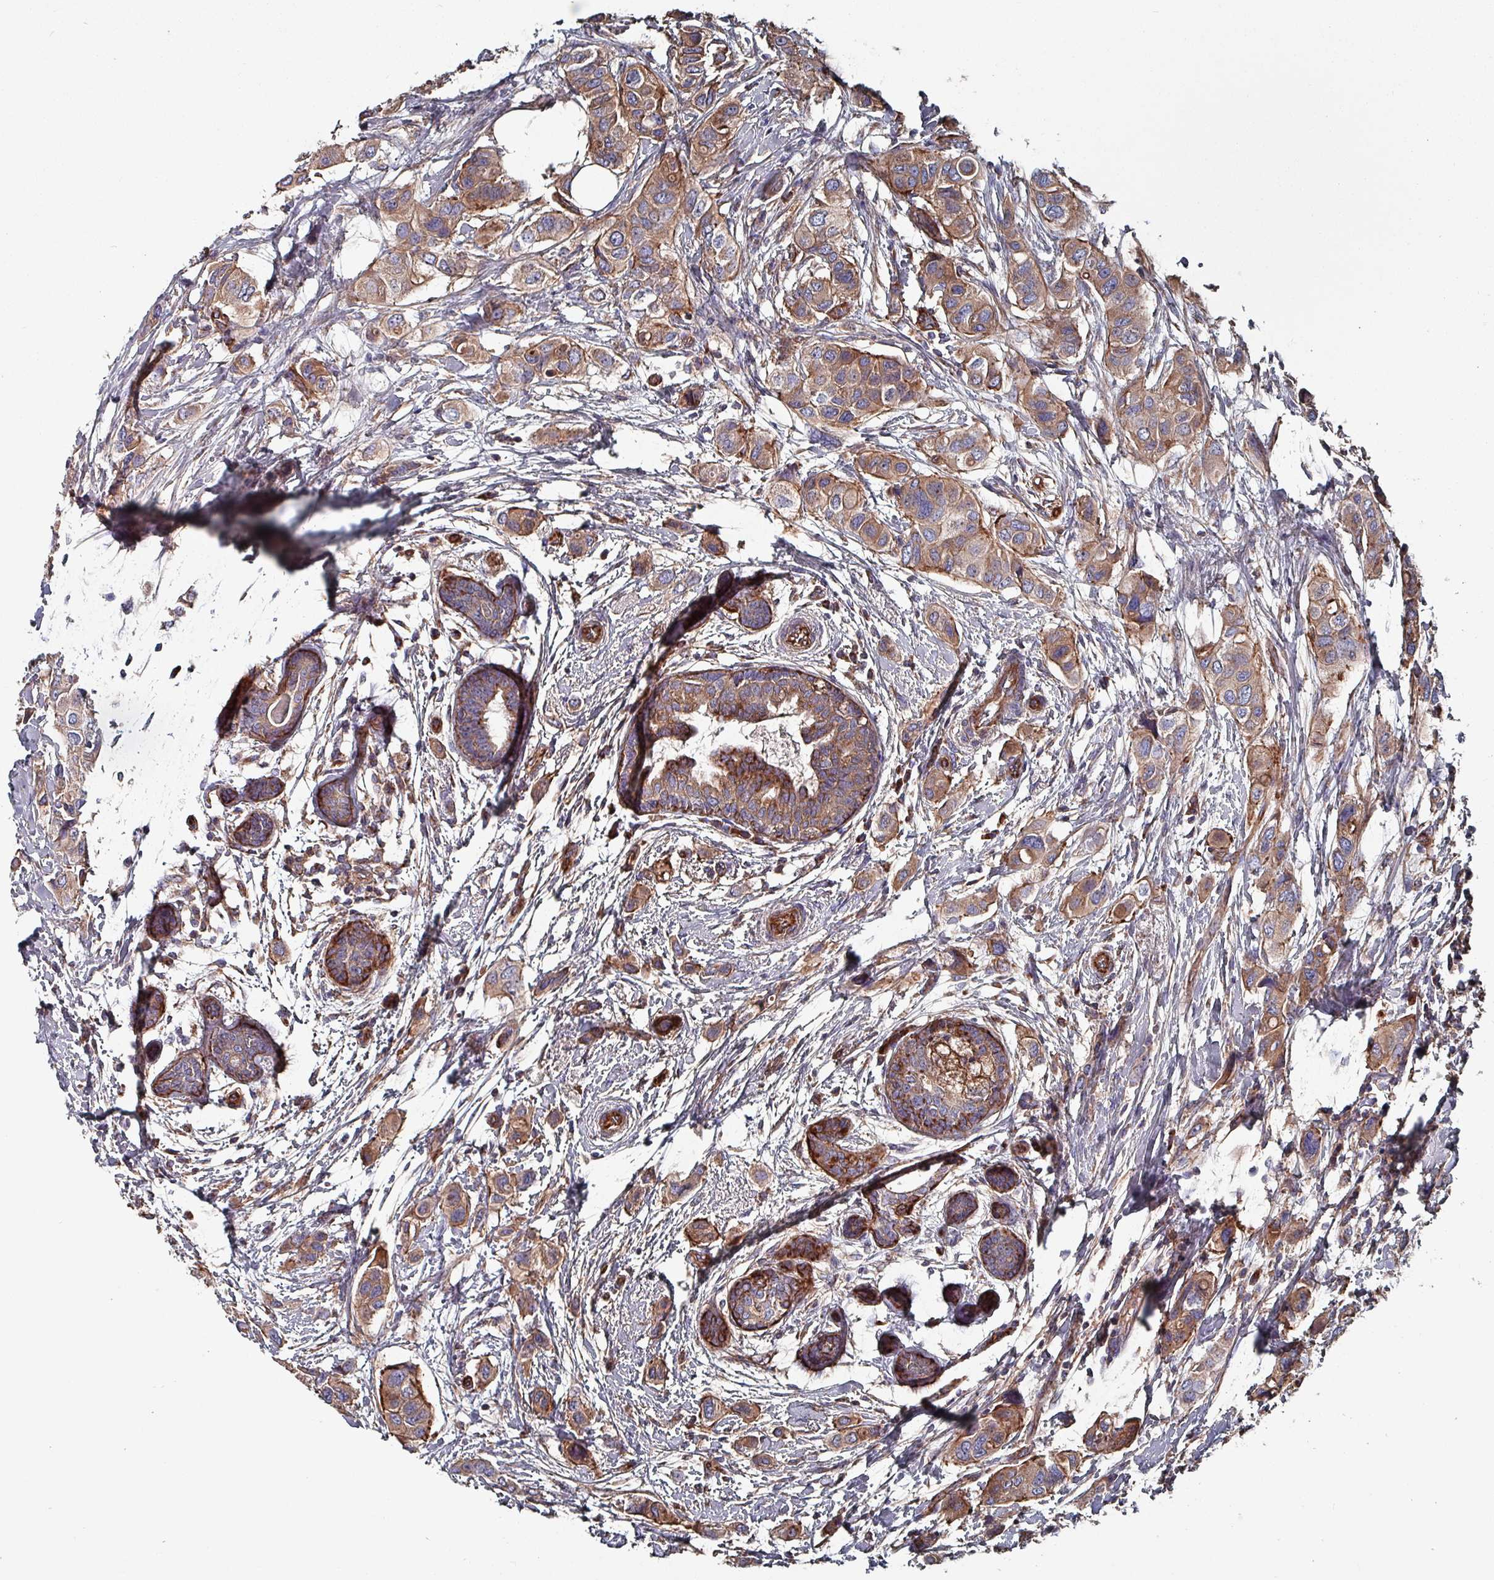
{"staining": {"intensity": "moderate", "quantity": ">75%", "location": "cytoplasmic/membranous"}, "tissue": "breast cancer", "cell_type": "Tumor cells", "image_type": "cancer", "snomed": [{"axis": "morphology", "description": "Lobular carcinoma"}, {"axis": "topography", "description": "Breast"}], "caption": "IHC staining of breast cancer (lobular carcinoma), which demonstrates medium levels of moderate cytoplasmic/membranous positivity in approximately >75% of tumor cells indicating moderate cytoplasmic/membranous protein staining. The staining was performed using DAB (brown) for protein detection and nuclei were counterstained in hematoxylin (blue).", "gene": "ANO10", "patient": {"sex": "female", "age": 51}}